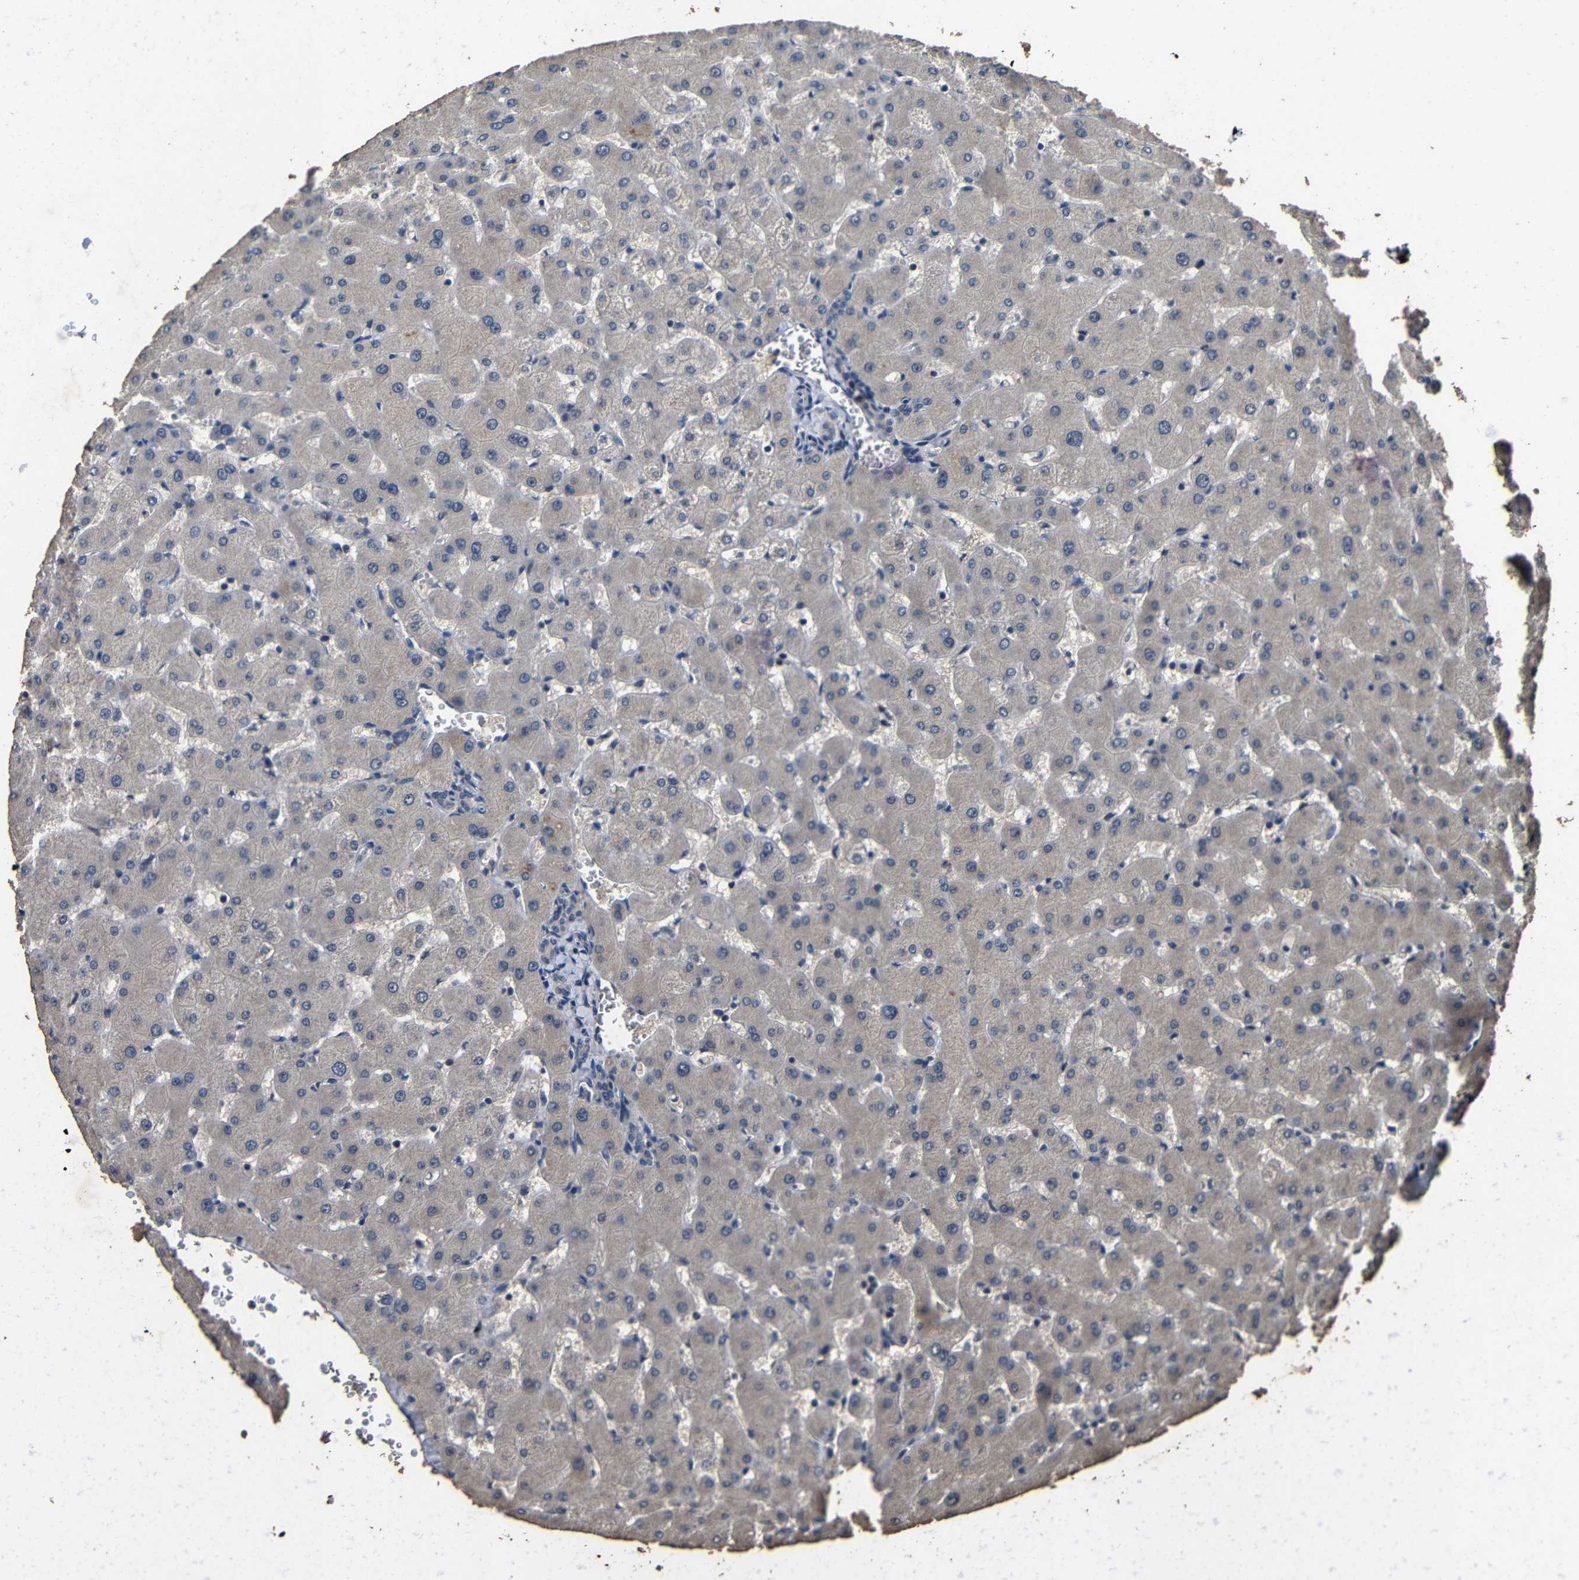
{"staining": {"intensity": "negative", "quantity": "none", "location": "none"}, "tissue": "liver", "cell_type": "Cholangiocytes", "image_type": "normal", "snomed": [{"axis": "morphology", "description": "Normal tissue, NOS"}, {"axis": "topography", "description": "Liver"}], "caption": "The IHC micrograph has no significant expression in cholangiocytes of liver. (Brightfield microscopy of DAB (3,3'-diaminobenzidine) immunohistochemistry (IHC) at high magnification).", "gene": "C6orf89", "patient": {"sex": "female", "age": 63}}